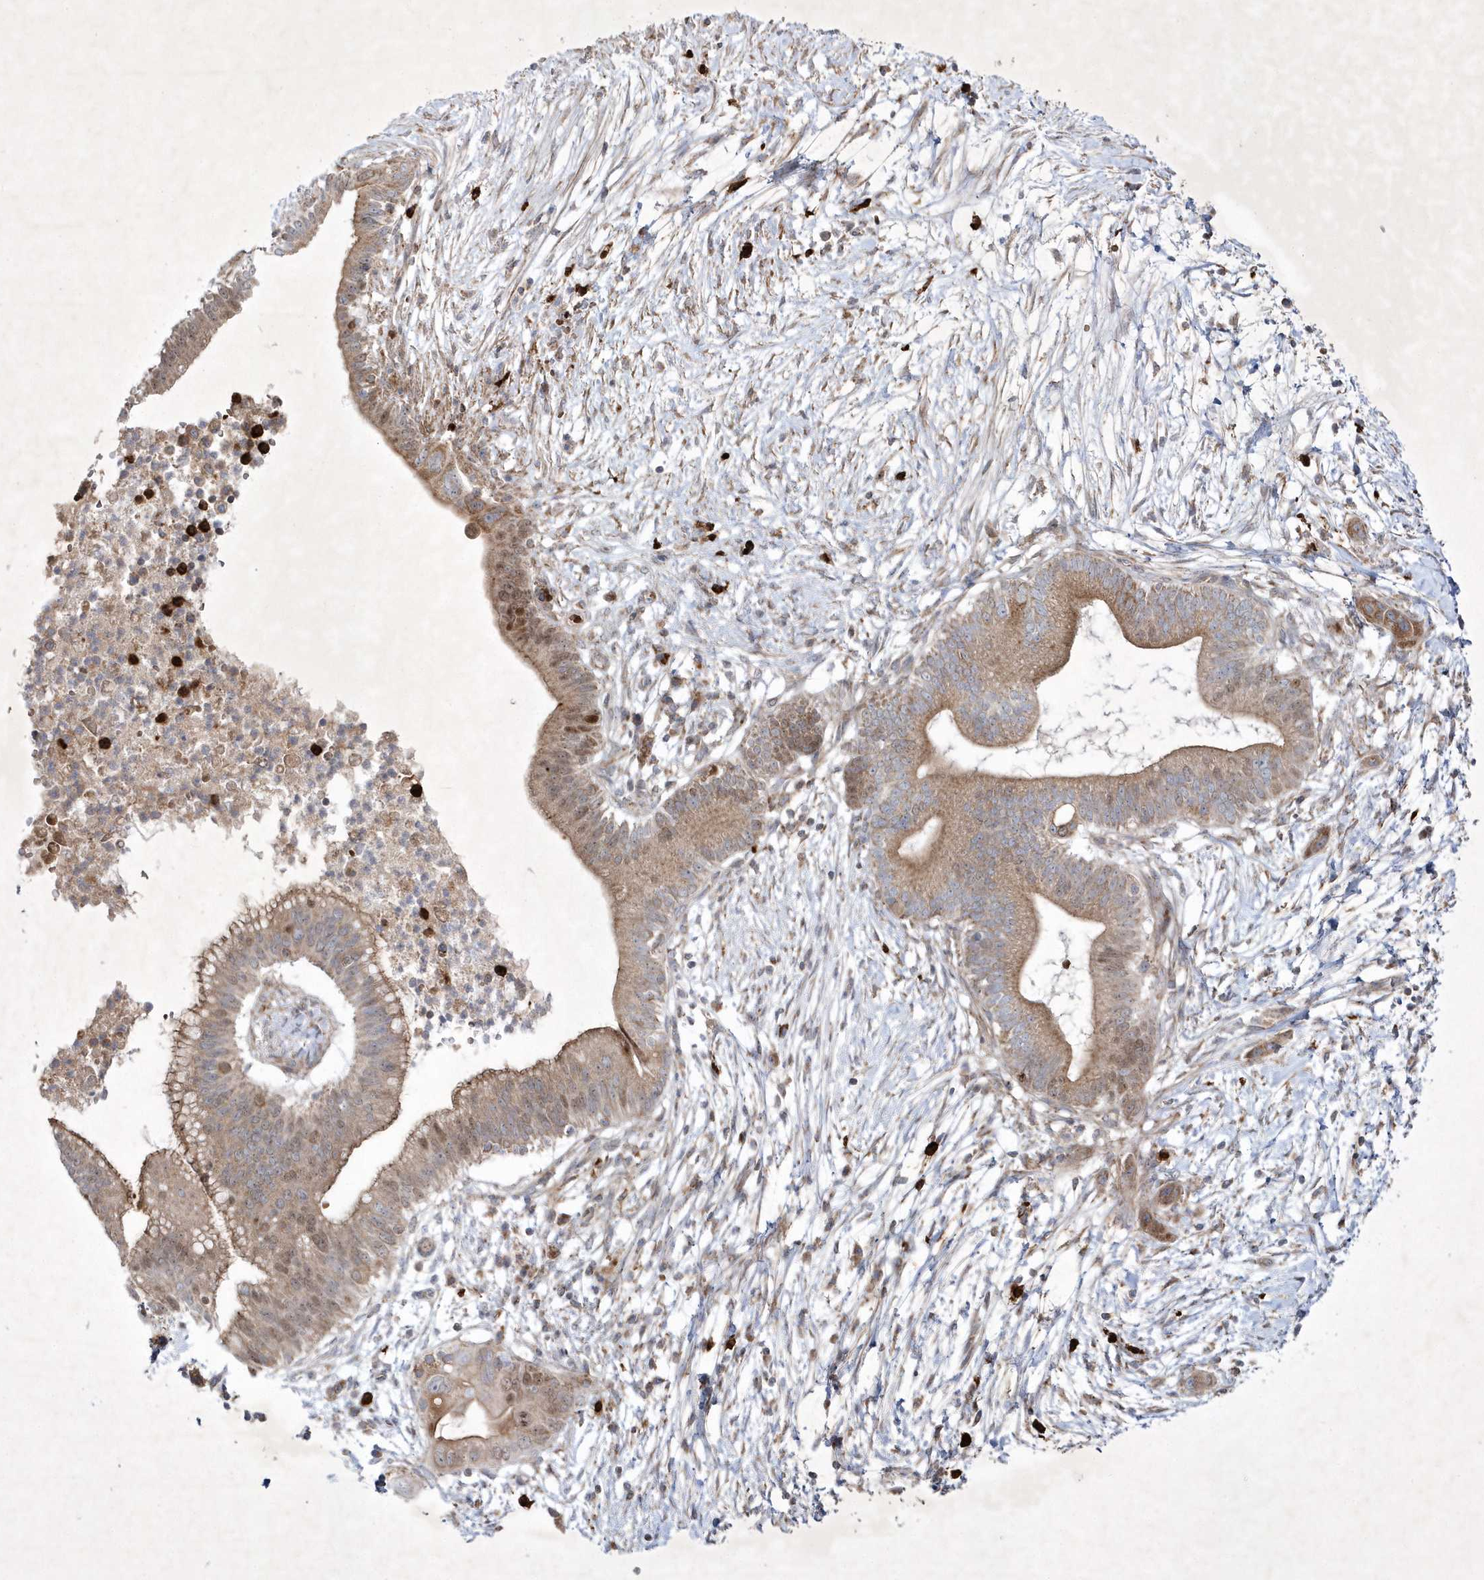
{"staining": {"intensity": "moderate", "quantity": ">75%", "location": "cytoplasmic/membranous,nuclear"}, "tissue": "pancreatic cancer", "cell_type": "Tumor cells", "image_type": "cancer", "snomed": [{"axis": "morphology", "description": "Adenocarcinoma, NOS"}, {"axis": "topography", "description": "Pancreas"}], "caption": "Protein staining demonstrates moderate cytoplasmic/membranous and nuclear expression in approximately >75% of tumor cells in adenocarcinoma (pancreatic). (IHC, brightfield microscopy, high magnification).", "gene": "OPA1", "patient": {"sex": "male", "age": 68}}